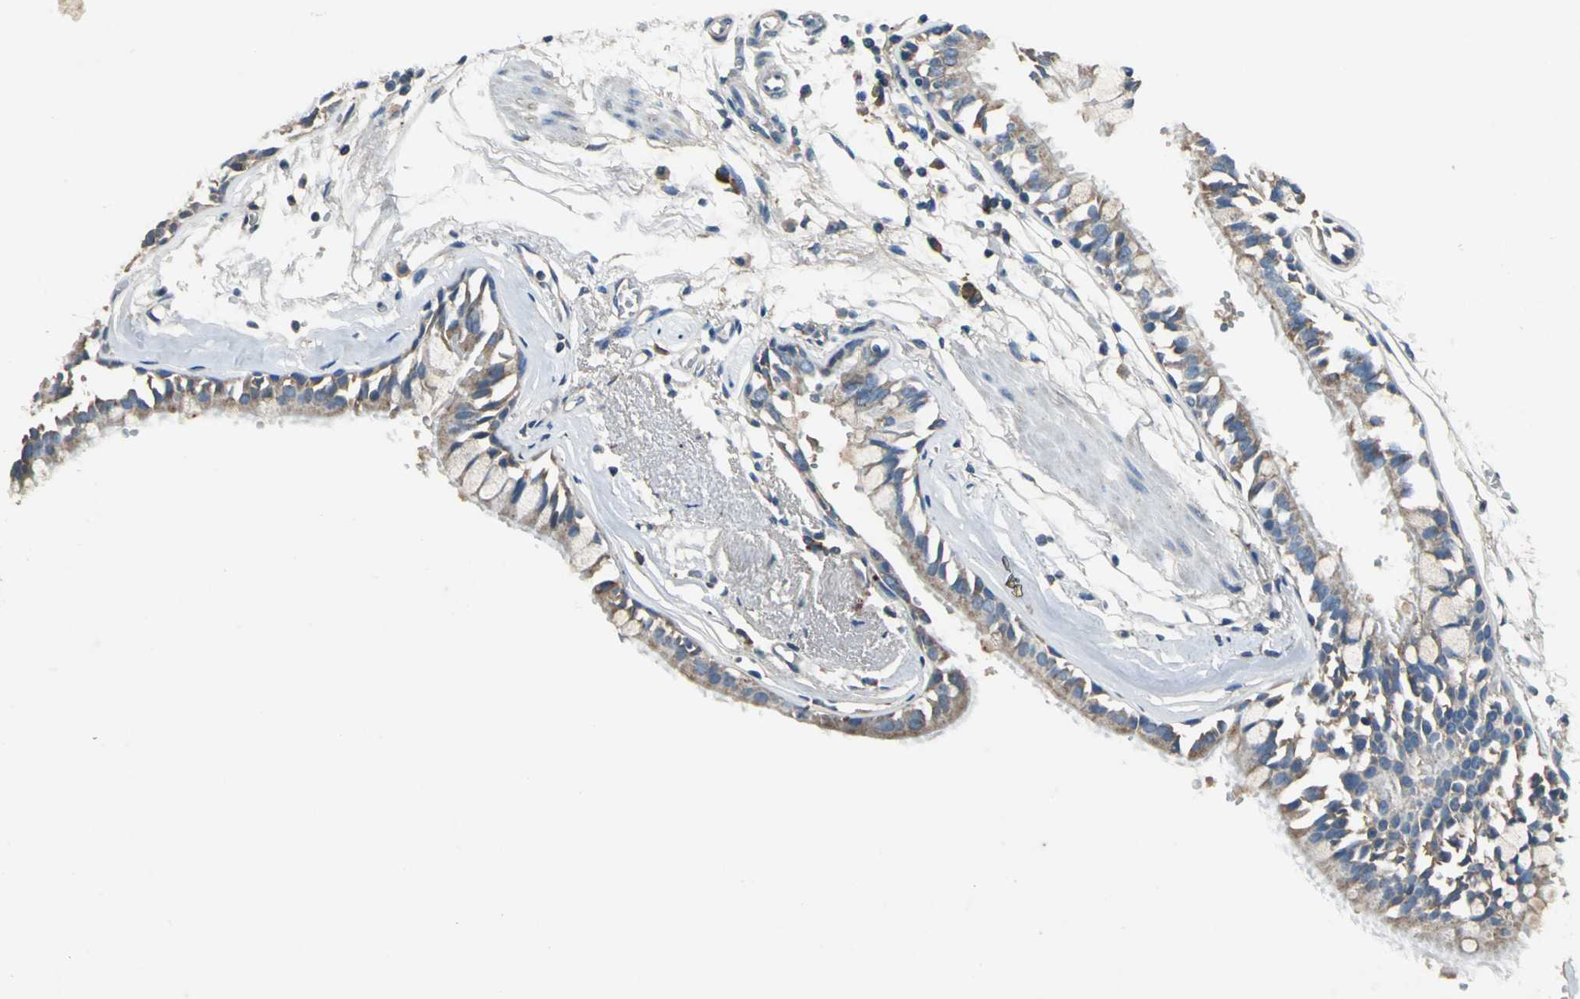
{"staining": {"intensity": "moderate", "quantity": ">75%", "location": "cytoplasmic/membranous"}, "tissue": "bronchus", "cell_type": "Respiratory epithelial cells", "image_type": "normal", "snomed": [{"axis": "morphology", "description": "Normal tissue, NOS"}, {"axis": "topography", "description": "Bronchus"}, {"axis": "topography", "description": "Lung"}], "caption": "High-power microscopy captured an IHC micrograph of unremarkable bronchus, revealing moderate cytoplasmic/membranous staining in approximately >75% of respiratory epithelial cells.", "gene": "HEPH", "patient": {"sex": "female", "age": 56}}